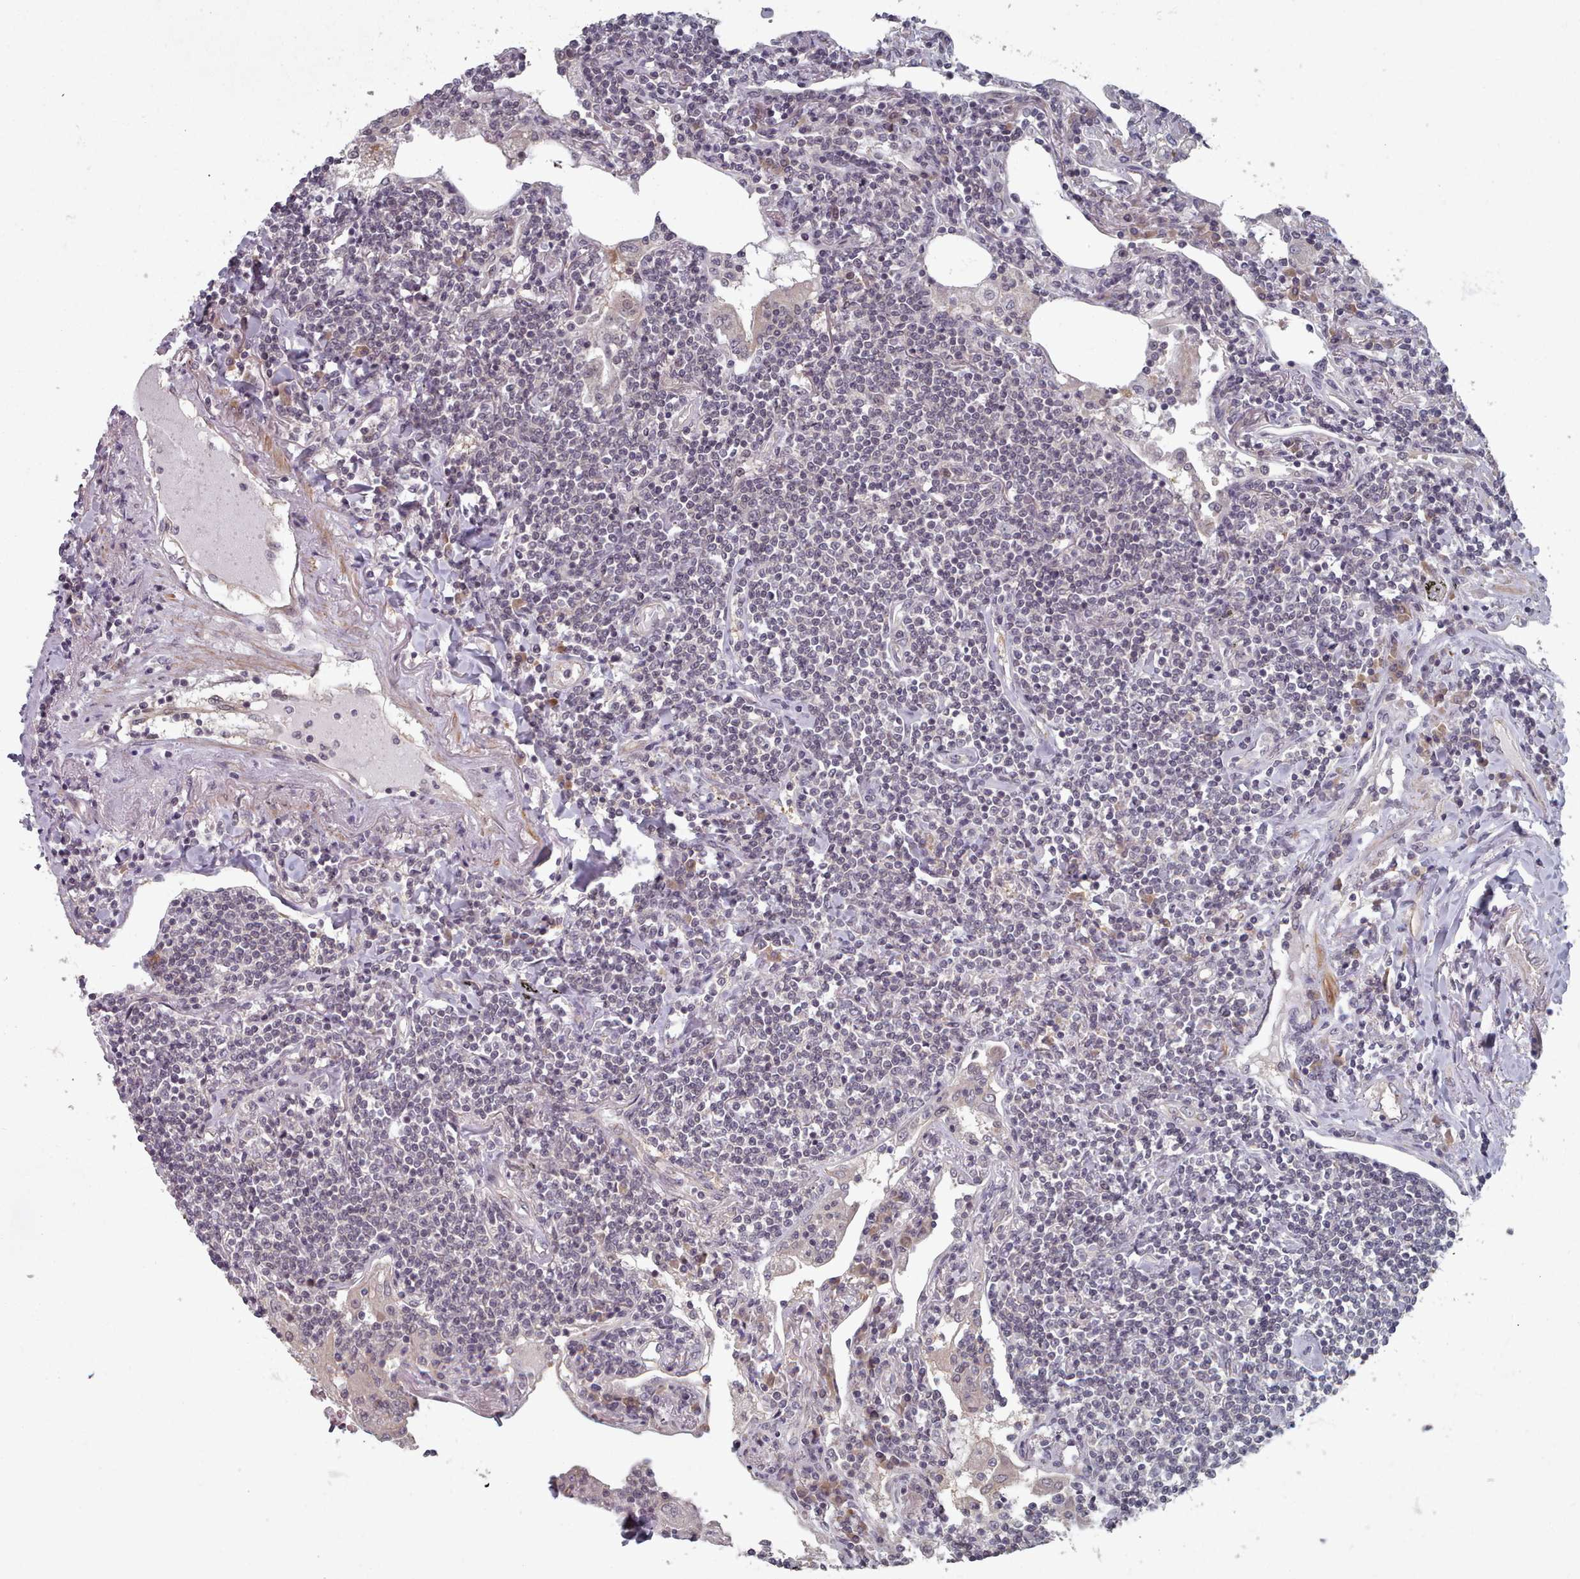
{"staining": {"intensity": "negative", "quantity": "none", "location": "none"}, "tissue": "lymphoma", "cell_type": "Tumor cells", "image_type": "cancer", "snomed": [{"axis": "morphology", "description": "Malignant lymphoma, non-Hodgkin's type, Low grade"}, {"axis": "topography", "description": "Lung"}], "caption": "Immunohistochemistry (IHC) photomicrograph of neoplastic tissue: human low-grade malignant lymphoma, non-Hodgkin's type stained with DAB (3,3'-diaminobenzidine) exhibits no significant protein expression in tumor cells.", "gene": "HYAL3", "patient": {"sex": "female", "age": 71}}